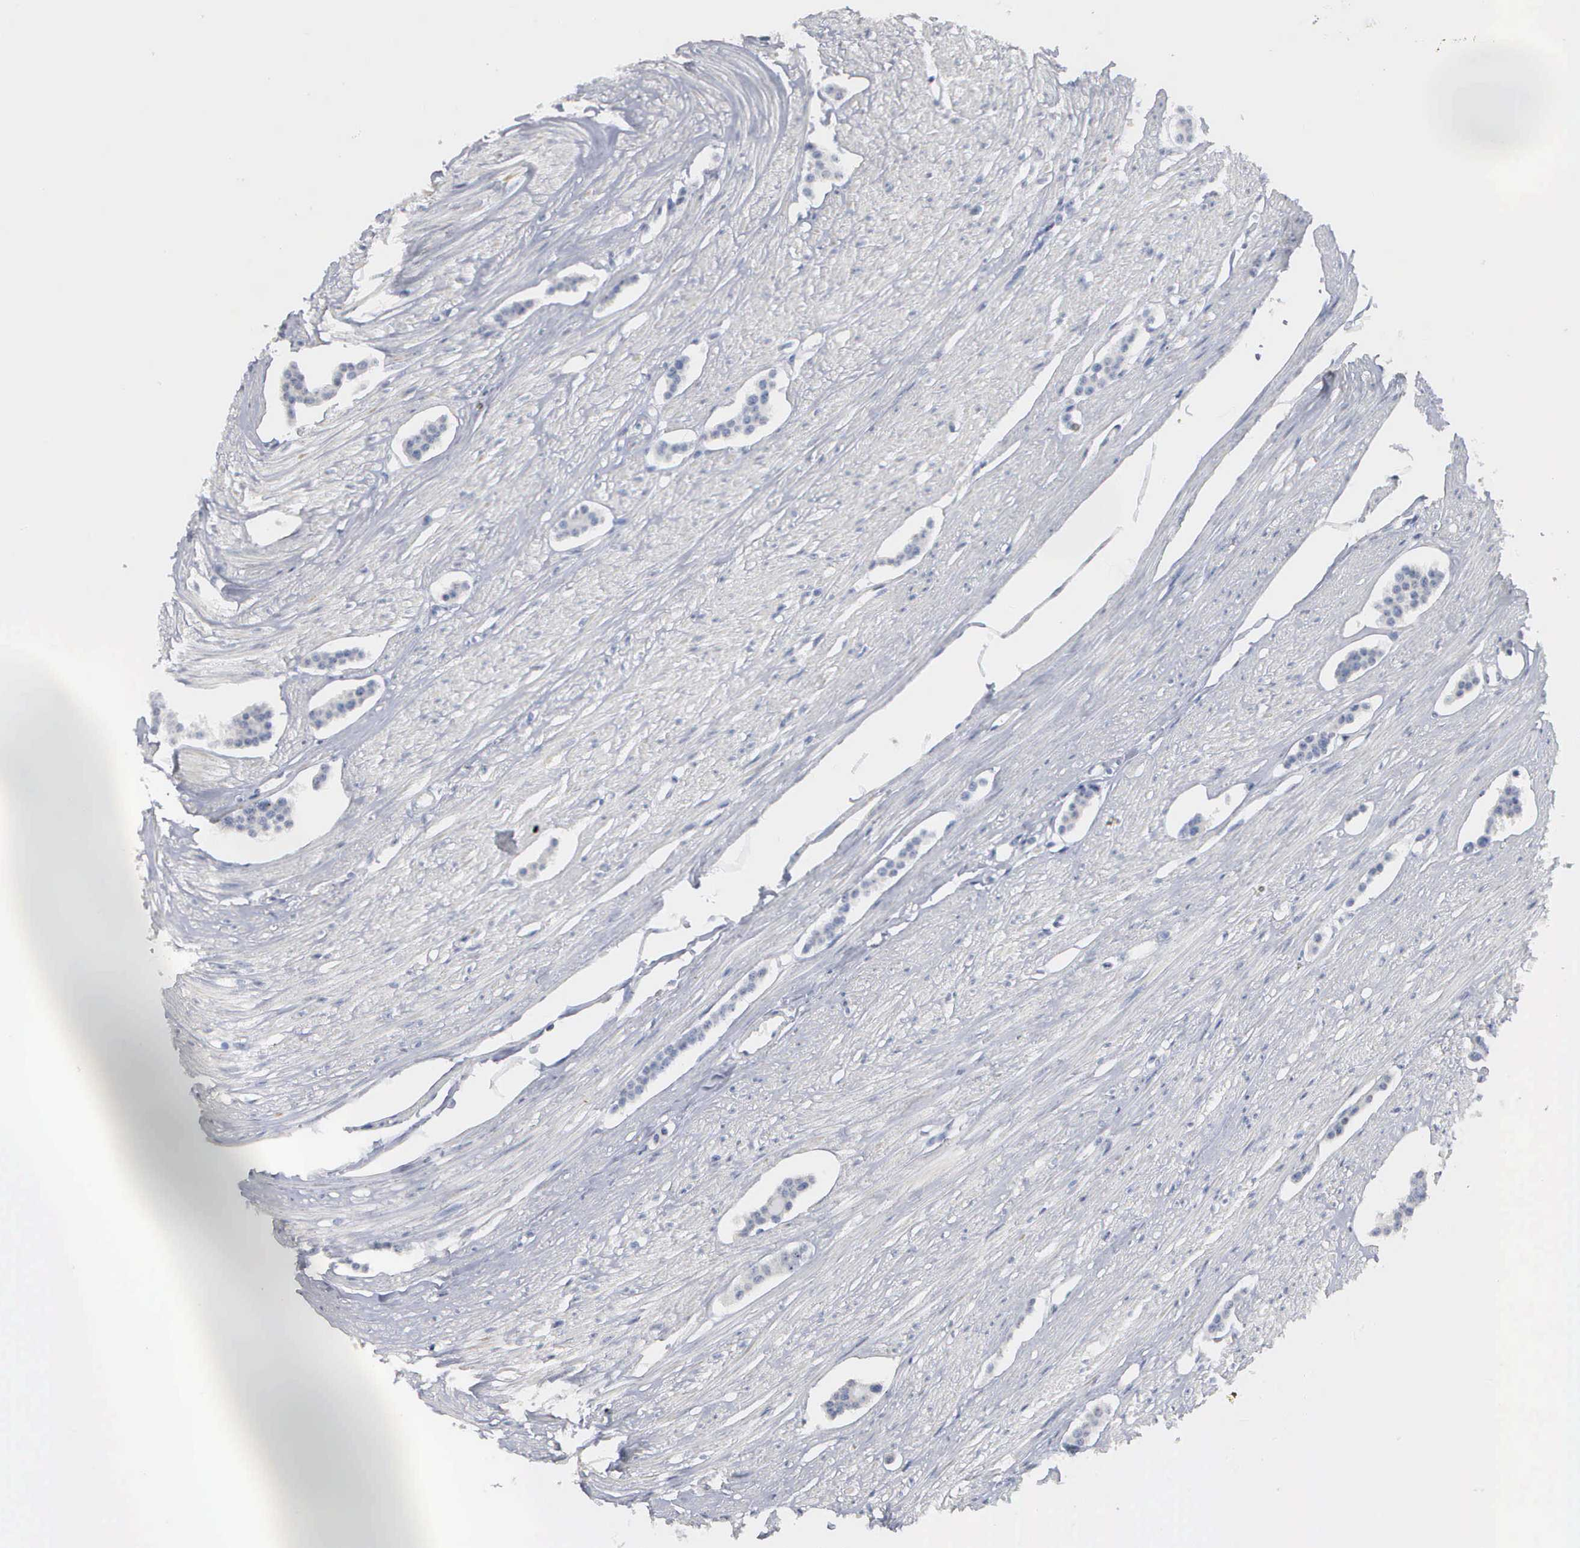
{"staining": {"intensity": "negative", "quantity": "none", "location": "none"}, "tissue": "carcinoid", "cell_type": "Tumor cells", "image_type": "cancer", "snomed": [{"axis": "morphology", "description": "Carcinoid, malignant, NOS"}, {"axis": "topography", "description": "Small intestine"}], "caption": "The immunohistochemistry histopathology image has no significant positivity in tumor cells of malignant carcinoid tissue. Brightfield microscopy of immunohistochemistry stained with DAB (brown) and hematoxylin (blue), captured at high magnification.", "gene": "ASPHD2", "patient": {"sex": "male", "age": 60}}